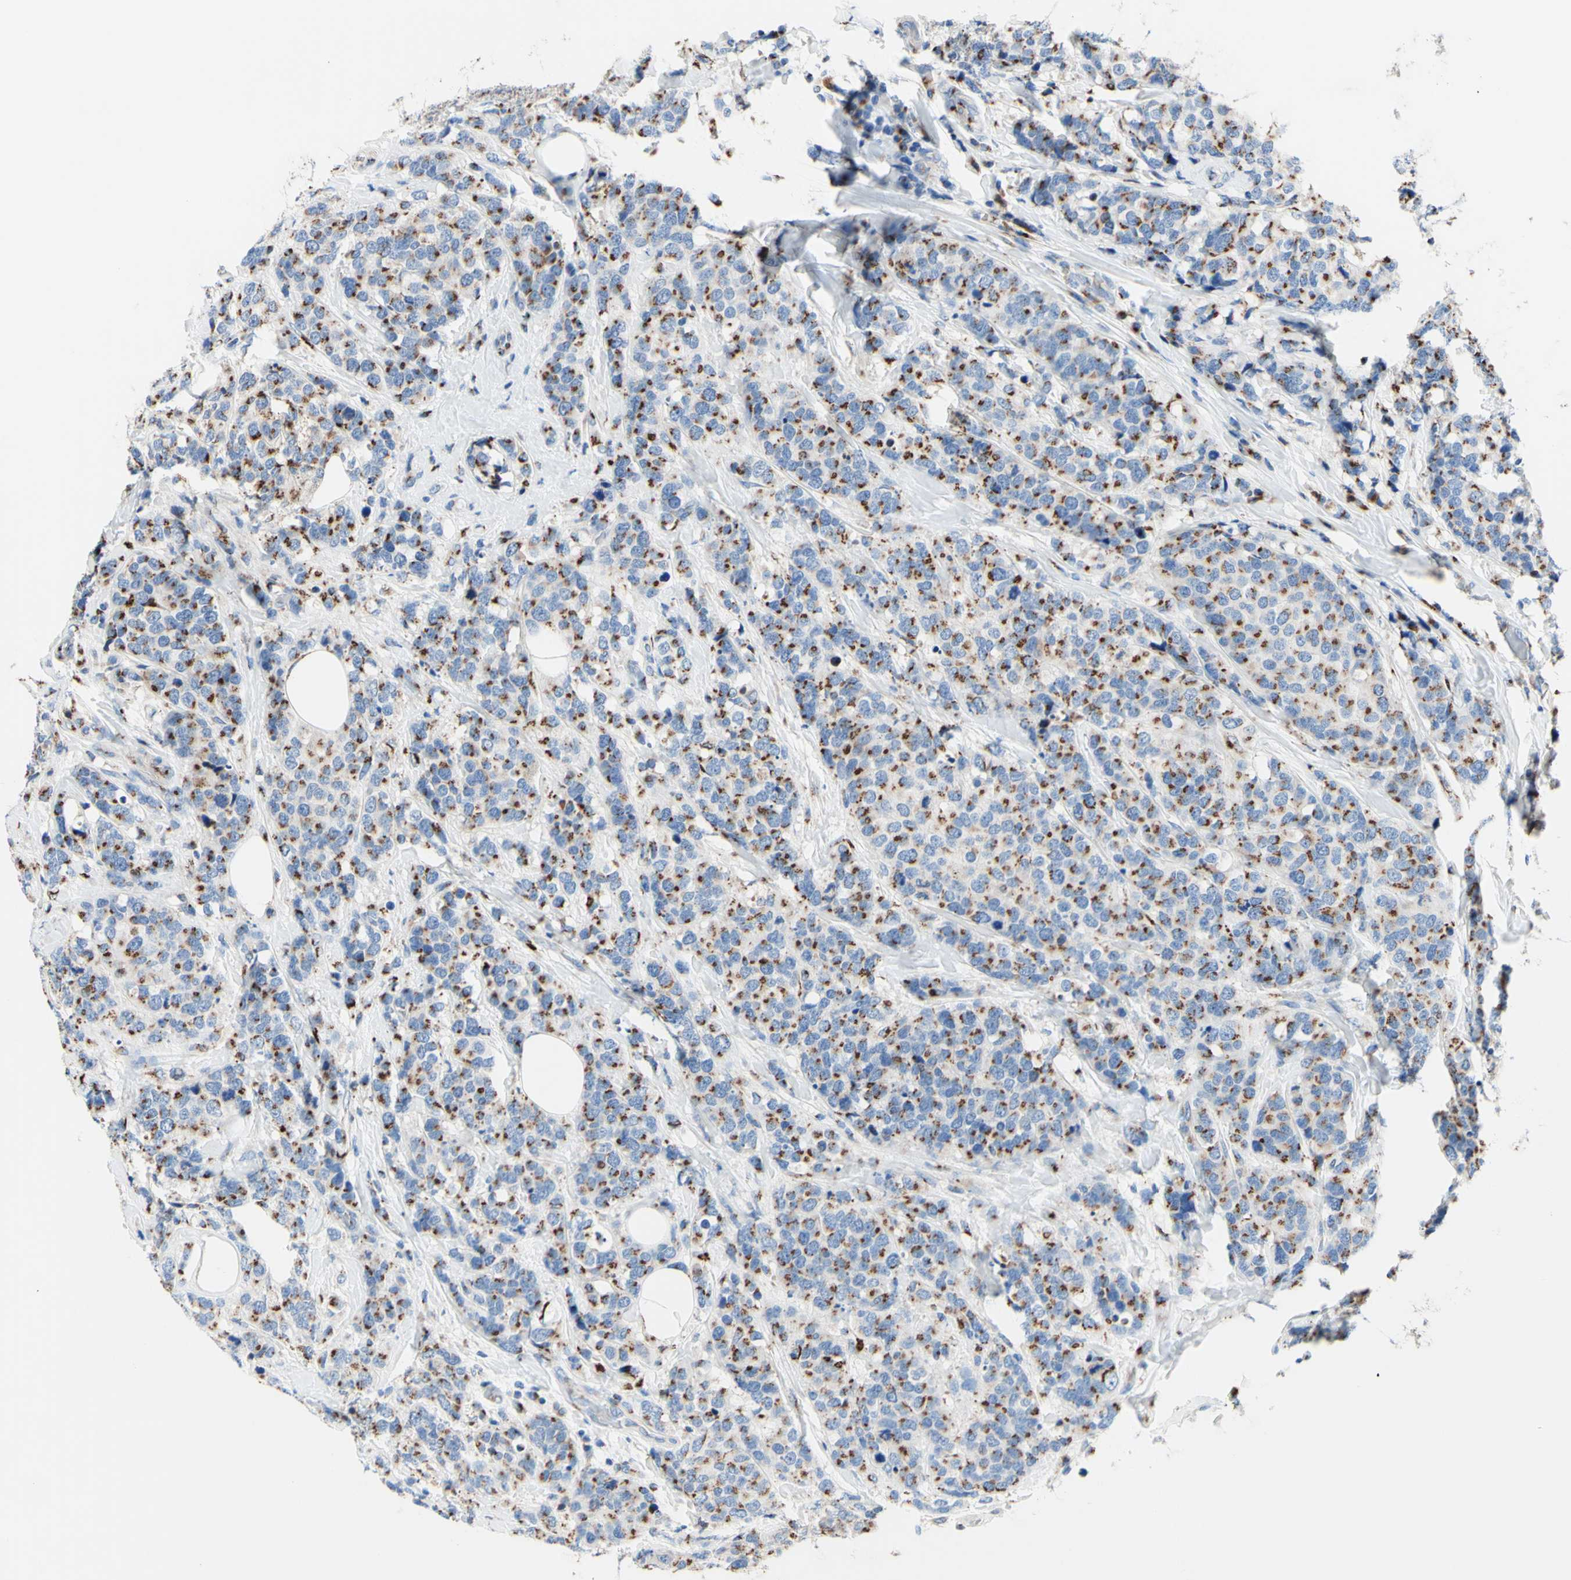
{"staining": {"intensity": "moderate", "quantity": "25%-75%", "location": "cytoplasmic/membranous"}, "tissue": "breast cancer", "cell_type": "Tumor cells", "image_type": "cancer", "snomed": [{"axis": "morphology", "description": "Lobular carcinoma"}, {"axis": "topography", "description": "Breast"}], "caption": "Protein staining shows moderate cytoplasmic/membranous staining in about 25%-75% of tumor cells in lobular carcinoma (breast). (DAB (3,3'-diaminobenzidine) = brown stain, brightfield microscopy at high magnification).", "gene": "GALNT2", "patient": {"sex": "female", "age": 59}}